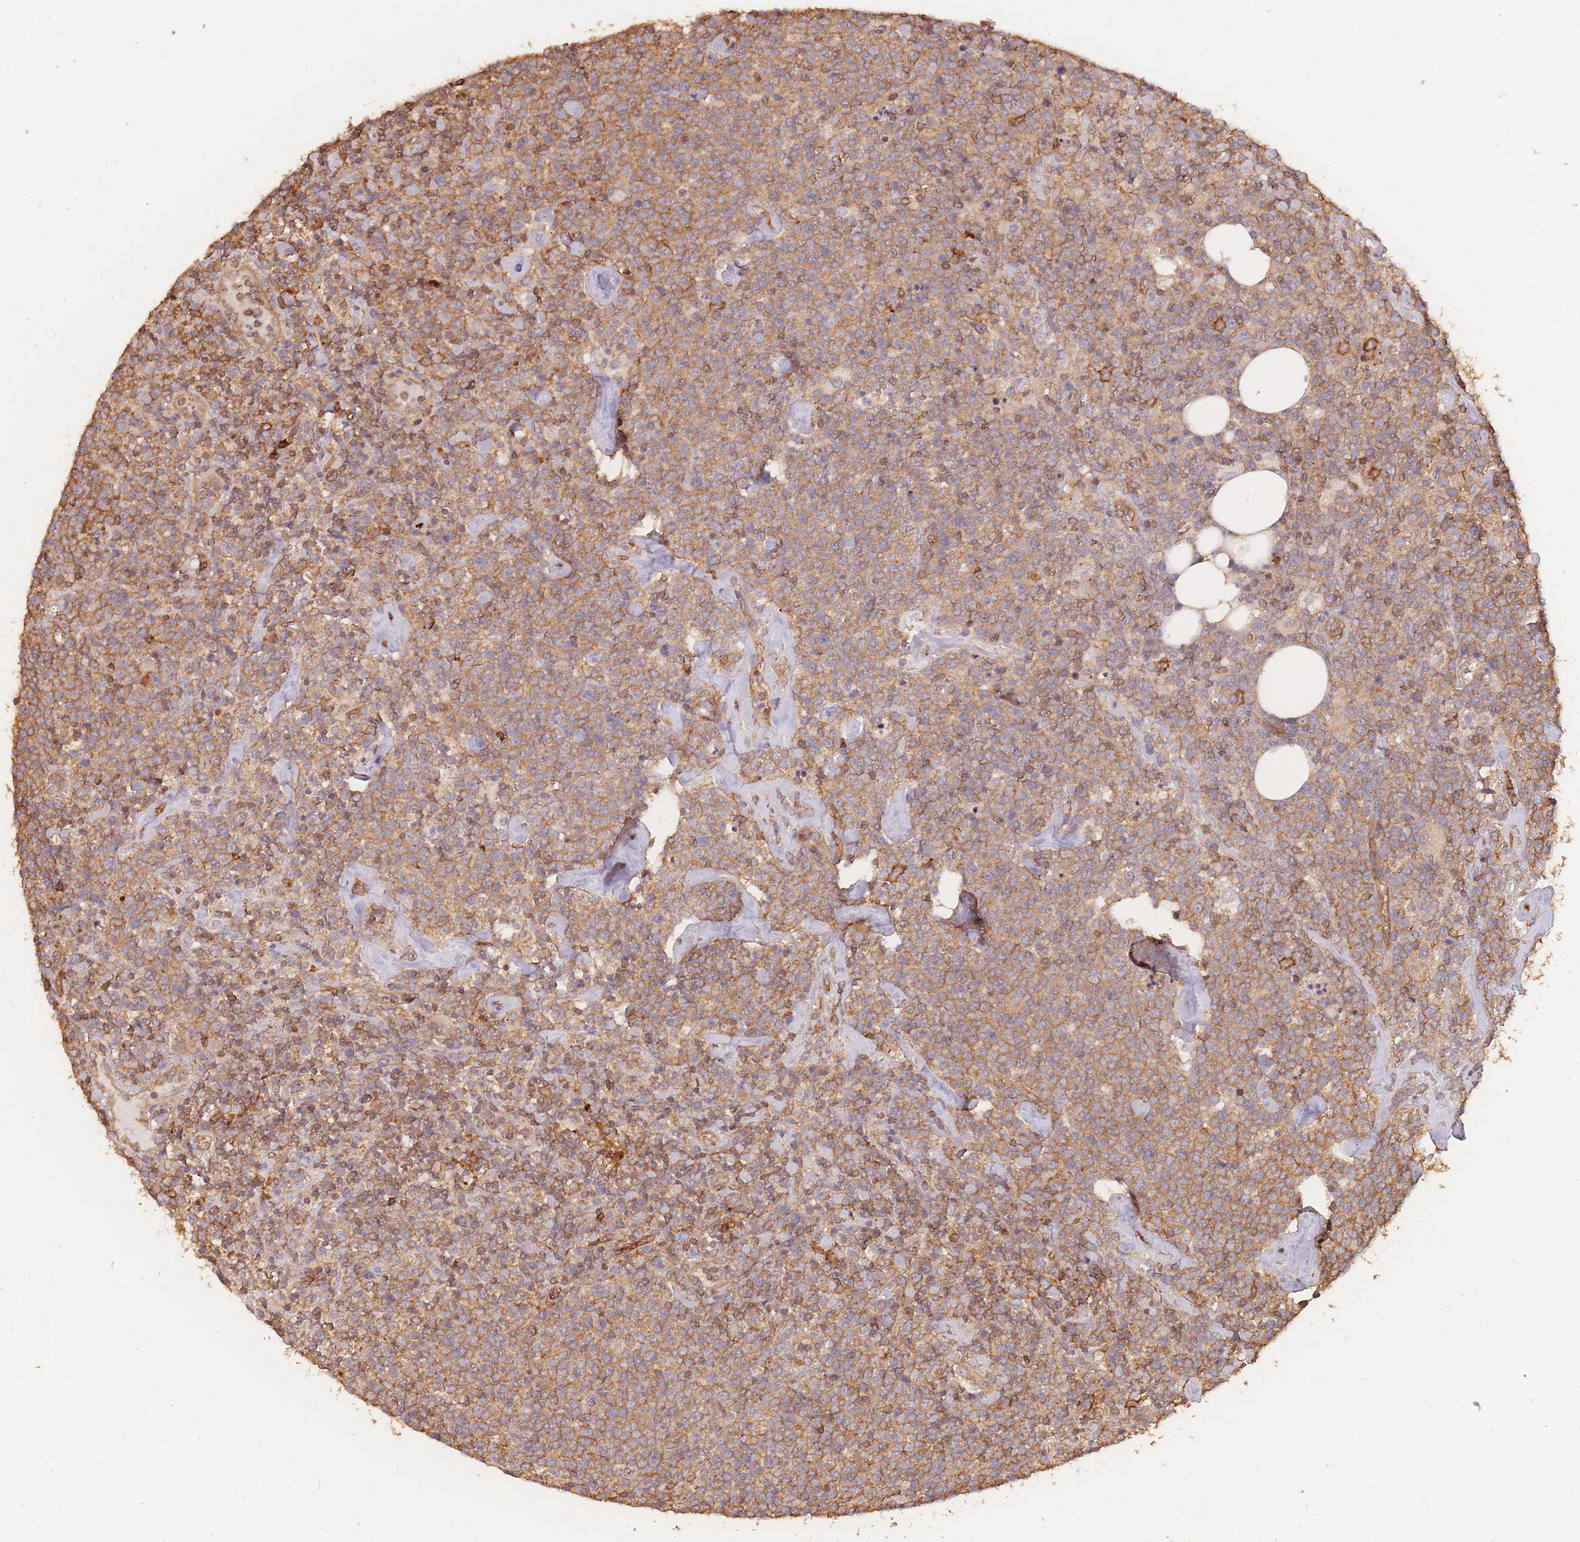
{"staining": {"intensity": "moderate", "quantity": ">75%", "location": "cytoplasmic/membranous"}, "tissue": "lymphoma", "cell_type": "Tumor cells", "image_type": "cancer", "snomed": [{"axis": "morphology", "description": "Malignant lymphoma, non-Hodgkin's type, High grade"}, {"axis": "topography", "description": "Lymph node"}], "caption": "Immunohistochemical staining of human high-grade malignant lymphoma, non-Hodgkin's type shows medium levels of moderate cytoplasmic/membranous protein staining in about >75% of tumor cells. The staining was performed using DAB (3,3'-diaminobenzidine), with brown indicating positive protein expression. Nuclei are stained blue with hematoxylin.", "gene": "PLS3", "patient": {"sex": "male", "age": 61}}